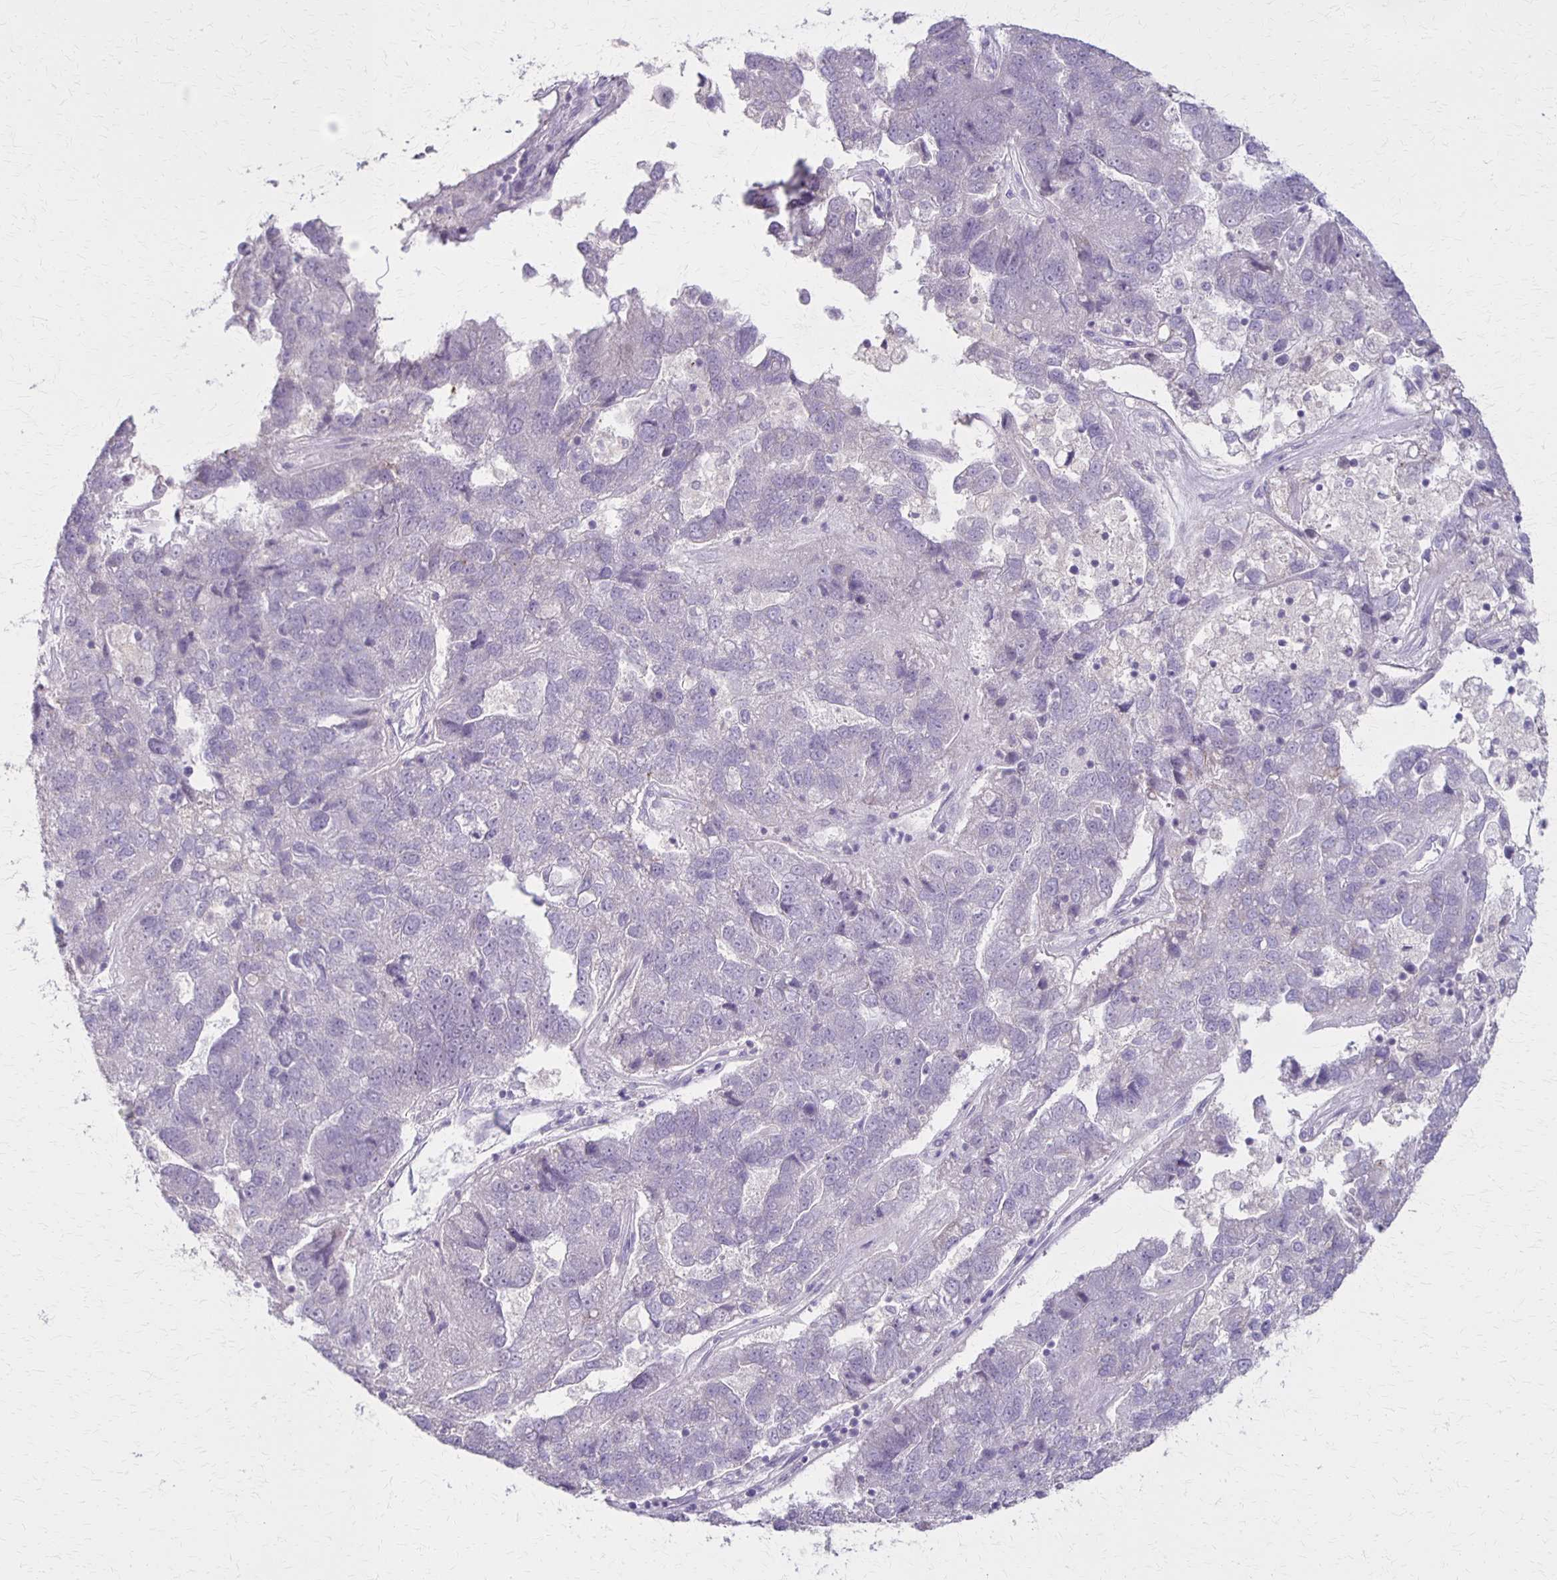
{"staining": {"intensity": "negative", "quantity": "none", "location": "none"}, "tissue": "pancreatic cancer", "cell_type": "Tumor cells", "image_type": "cancer", "snomed": [{"axis": "morphology", "description": "Adenocarcinoma, NOS"}, {"axis": "topography", "description": "Pancreas"}], "caption": "Tumor cells show no significant staining in pancreatic cancer.", "gene": "SLC35E2B", "patient": {"sex": "female", "age": 61}}